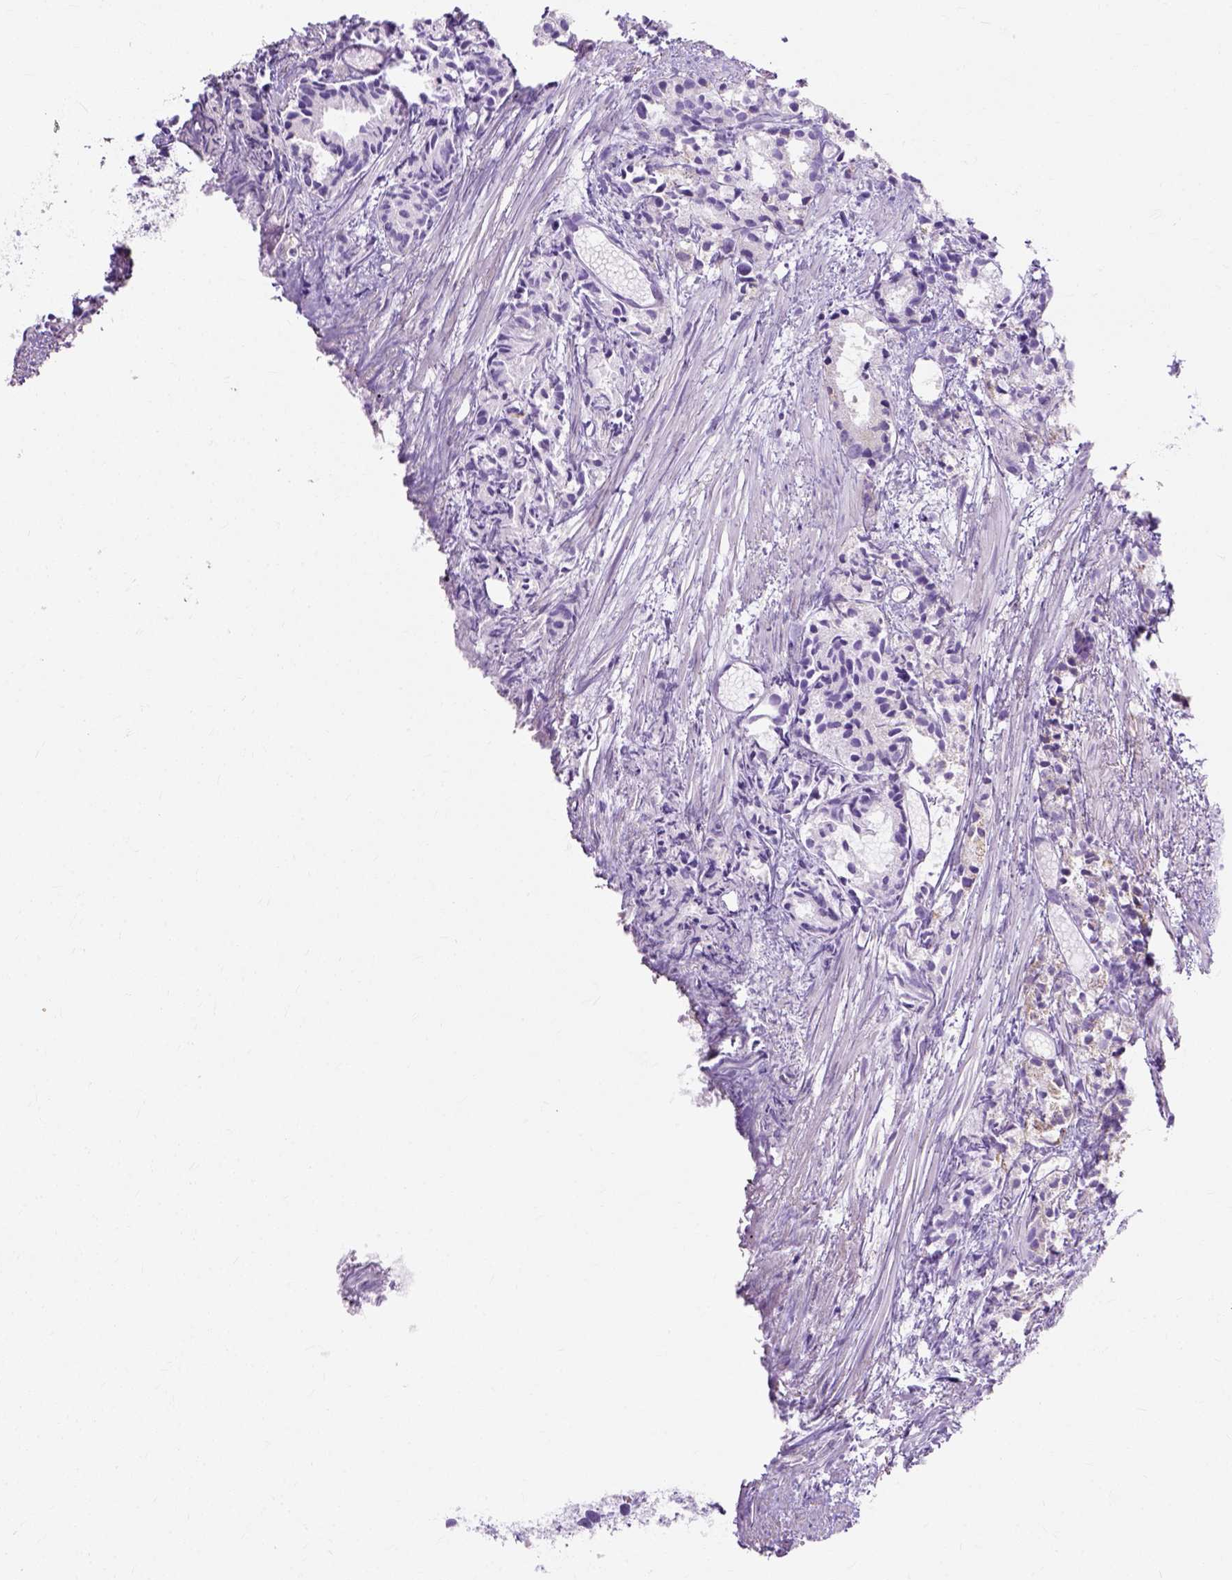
{"staining": {"intensity": "negative", "quantity": "none", "location": "none"}, "tissue": "prostate cancer", "cell_type": "Tumor cells", "image_type": "cancer", "snomed": [{"axis": "morphology", "description": "Adenocarcinoma, High grade"}, {"axis": "topography", "description": "Prostate"}], "caption": "This is a photomicrograph of immunohistochemistry (IHC) staining of prostate adenocarcinoma (high-grade), which shows no expression in tumor cells. (Brightfield microscopy of DAB (3,3'-diaminobenzidine) immunohistochemistry (IHC) at high magnification).", "gene": "MYH15", "patient": {"sex": "male", "age": 79}}